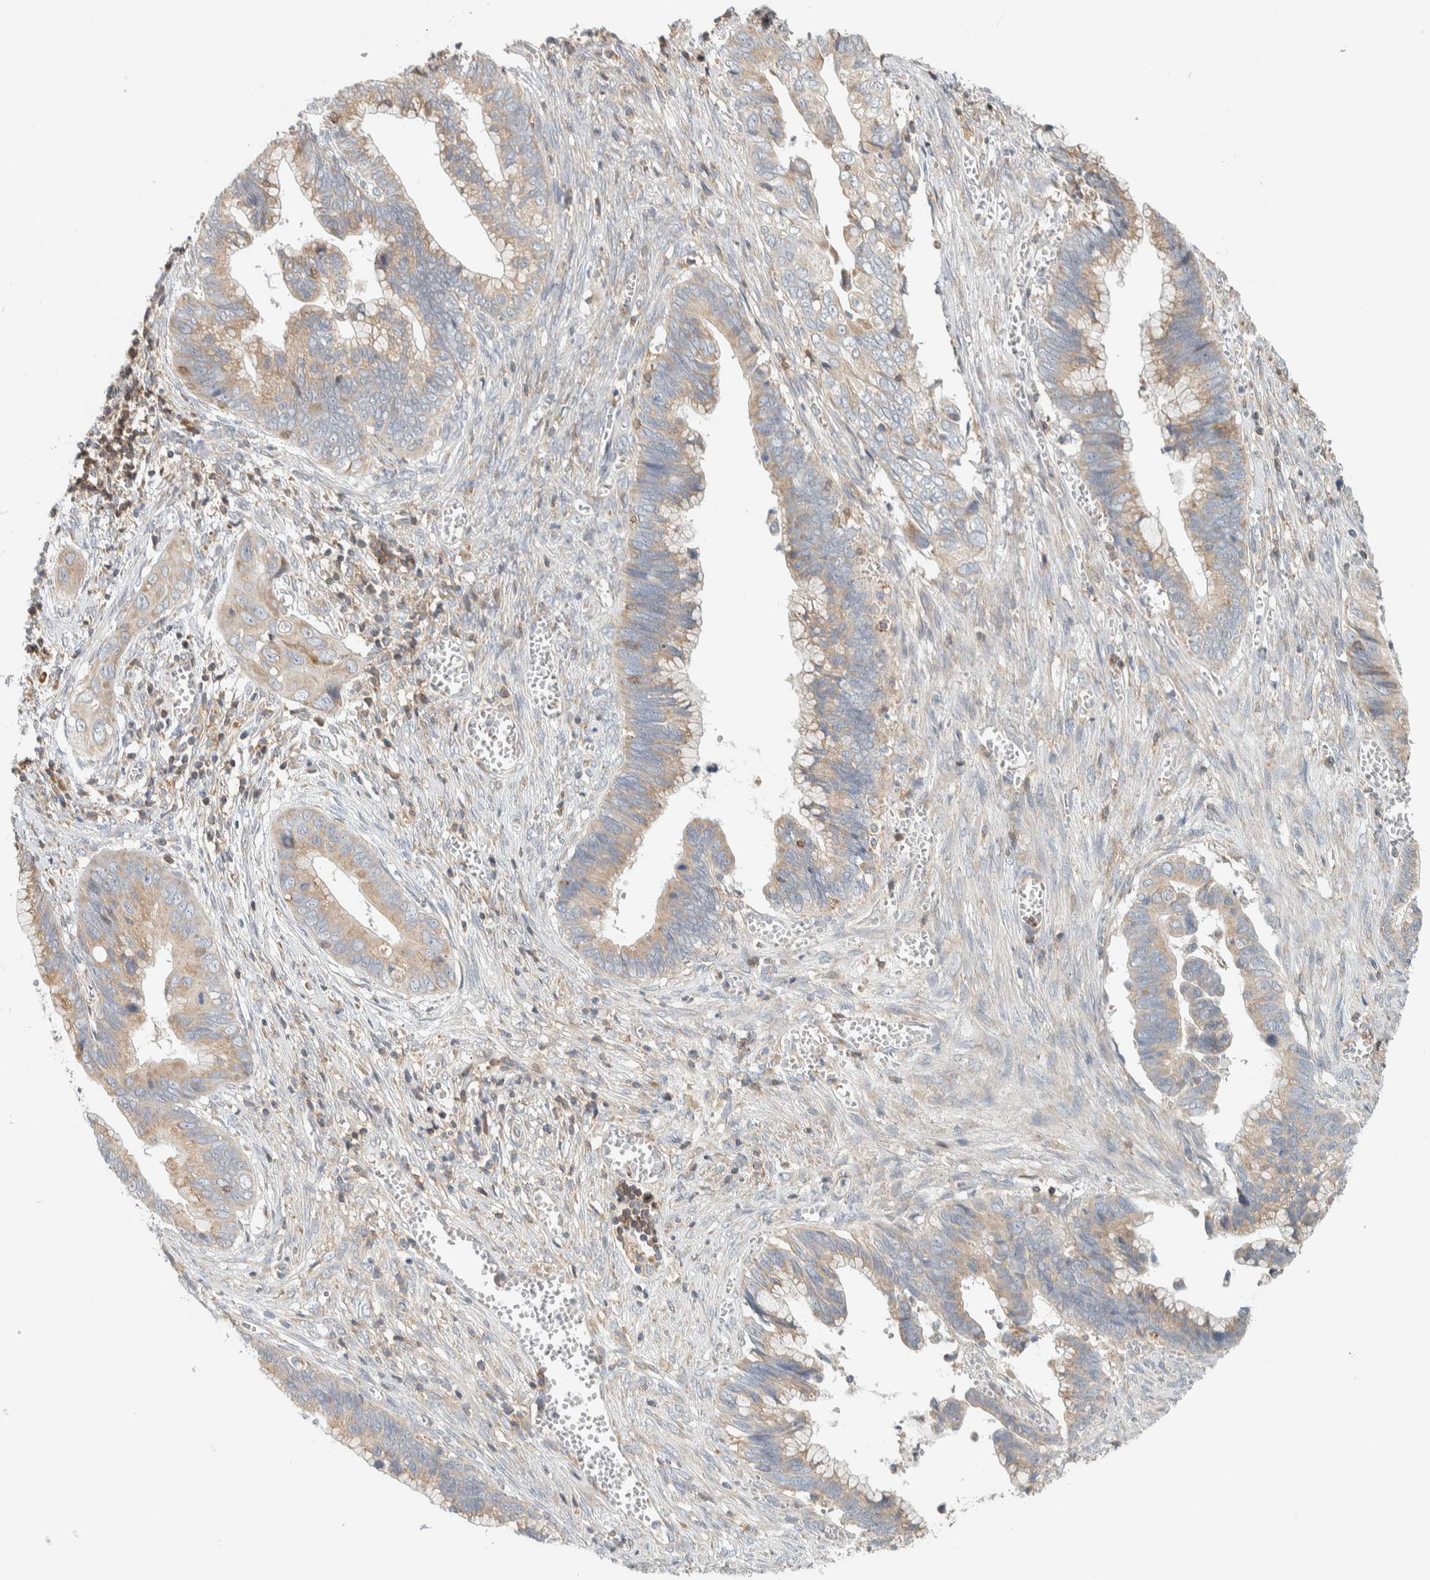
{"staining": {"intensity": "weak", "quantity": ">75%", "location": "cytoplasmic/membranous"}, "tissue": "cervical cancer", "cell_type": "Tumor cells", "image_type": "cancer", "snomed": [{"axis": "morphology", "description": "Adenocarcinoma, NOS"}, {"axis": "topography", "description": "Cervix"}], "caption": "The image displays staining of adenocarcinoma (cervical), revealing weak cytoplasmic/membranous protein expression (brown color) within tumor cells.", "gene": "CCDC57", "patient": {"sex": "female", "age": 44}}